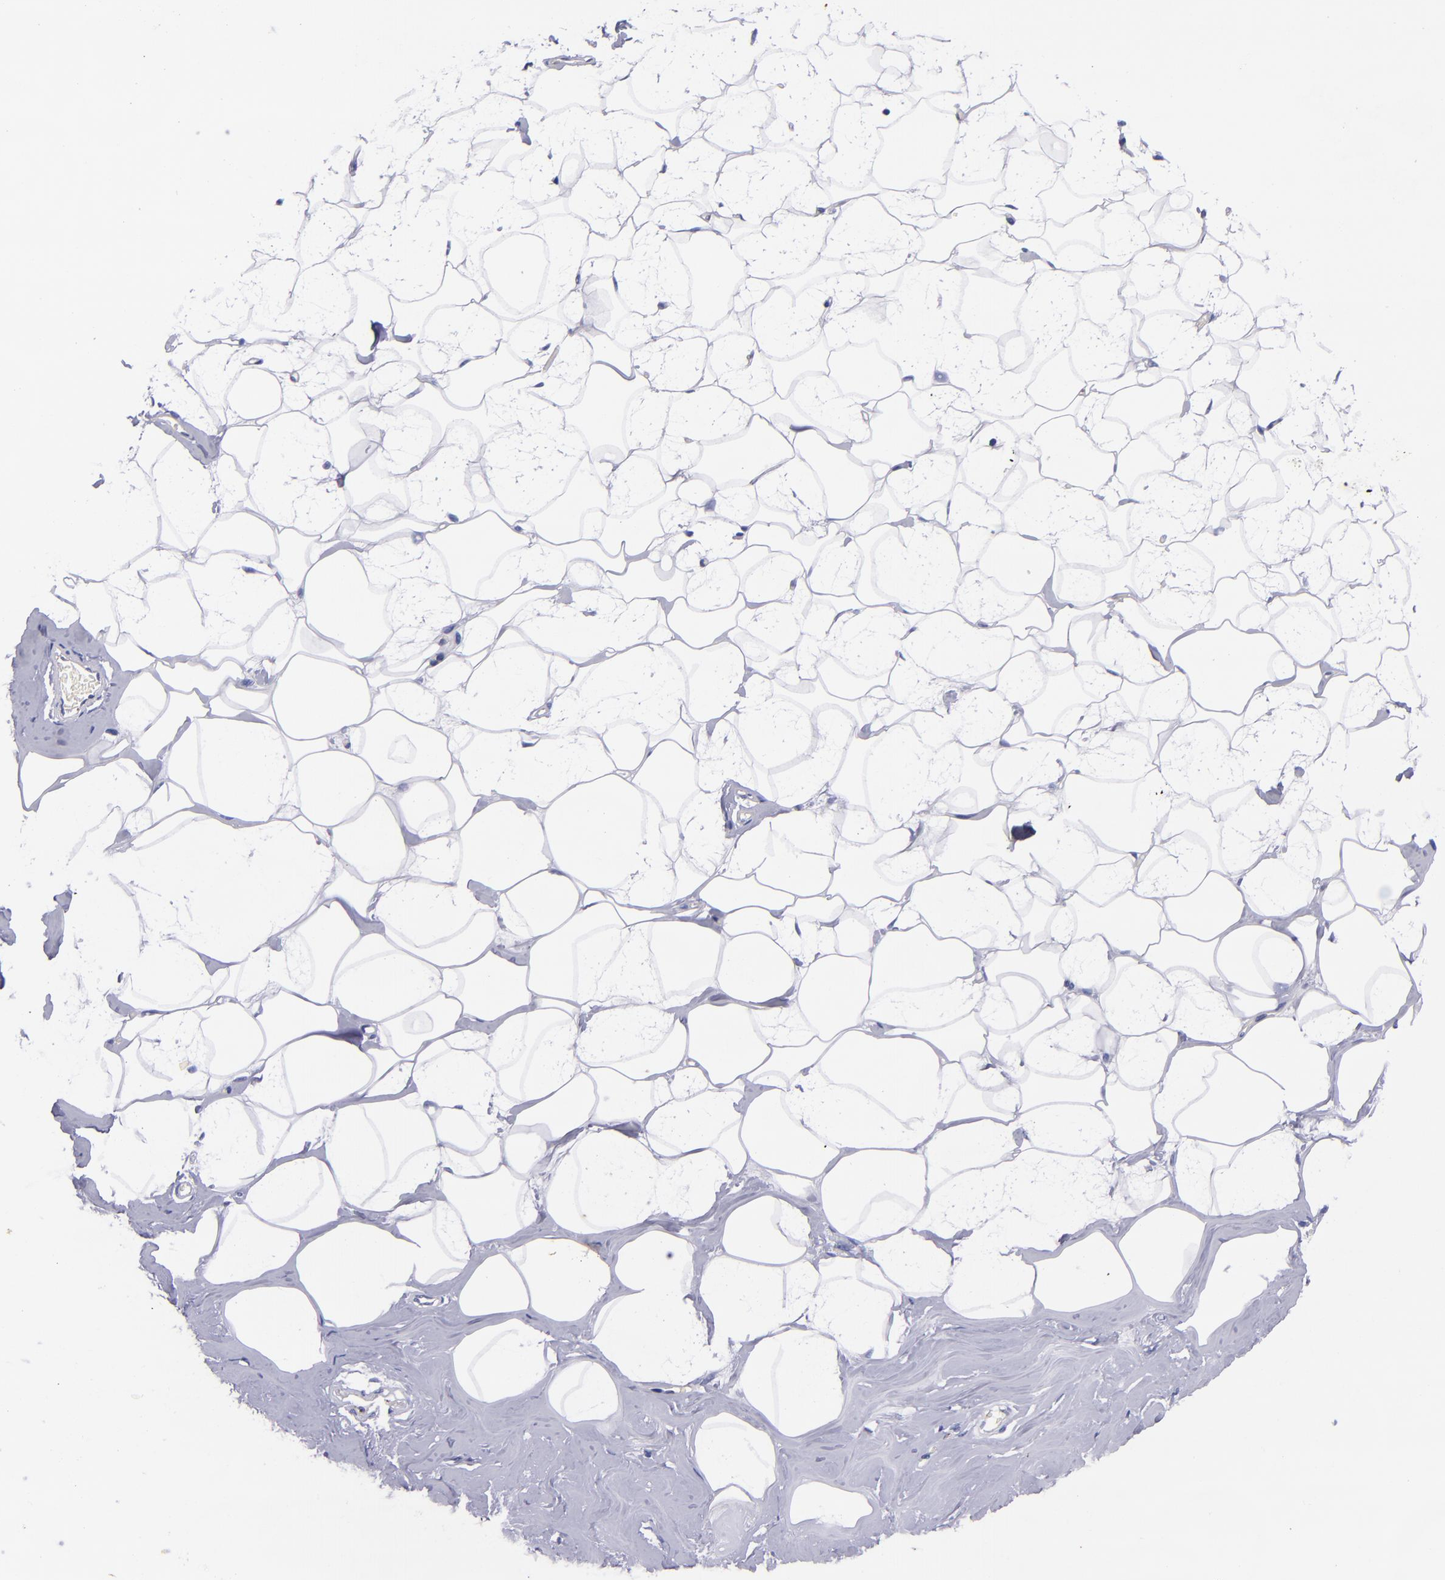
{"staining": {"intensity": "negative", "quantity": "none", "location": "none"}, "tissue": "breast", "cell_type": "Adipocytes", "image_type": "normal", "snomed": [{"axis": "morphology", "description": "Normal tissue, NOS"}, {"axis": "morphology", "description": "Fibrosis, NOS"}, {"axis": "topography", "description": "Breast"}], "caption": "A photomicrograph of breast stained for a protein exhibits no brown staining in adipocytes.", "gene": "NOS3", "patient": {"sex": "female", "age": 39}}